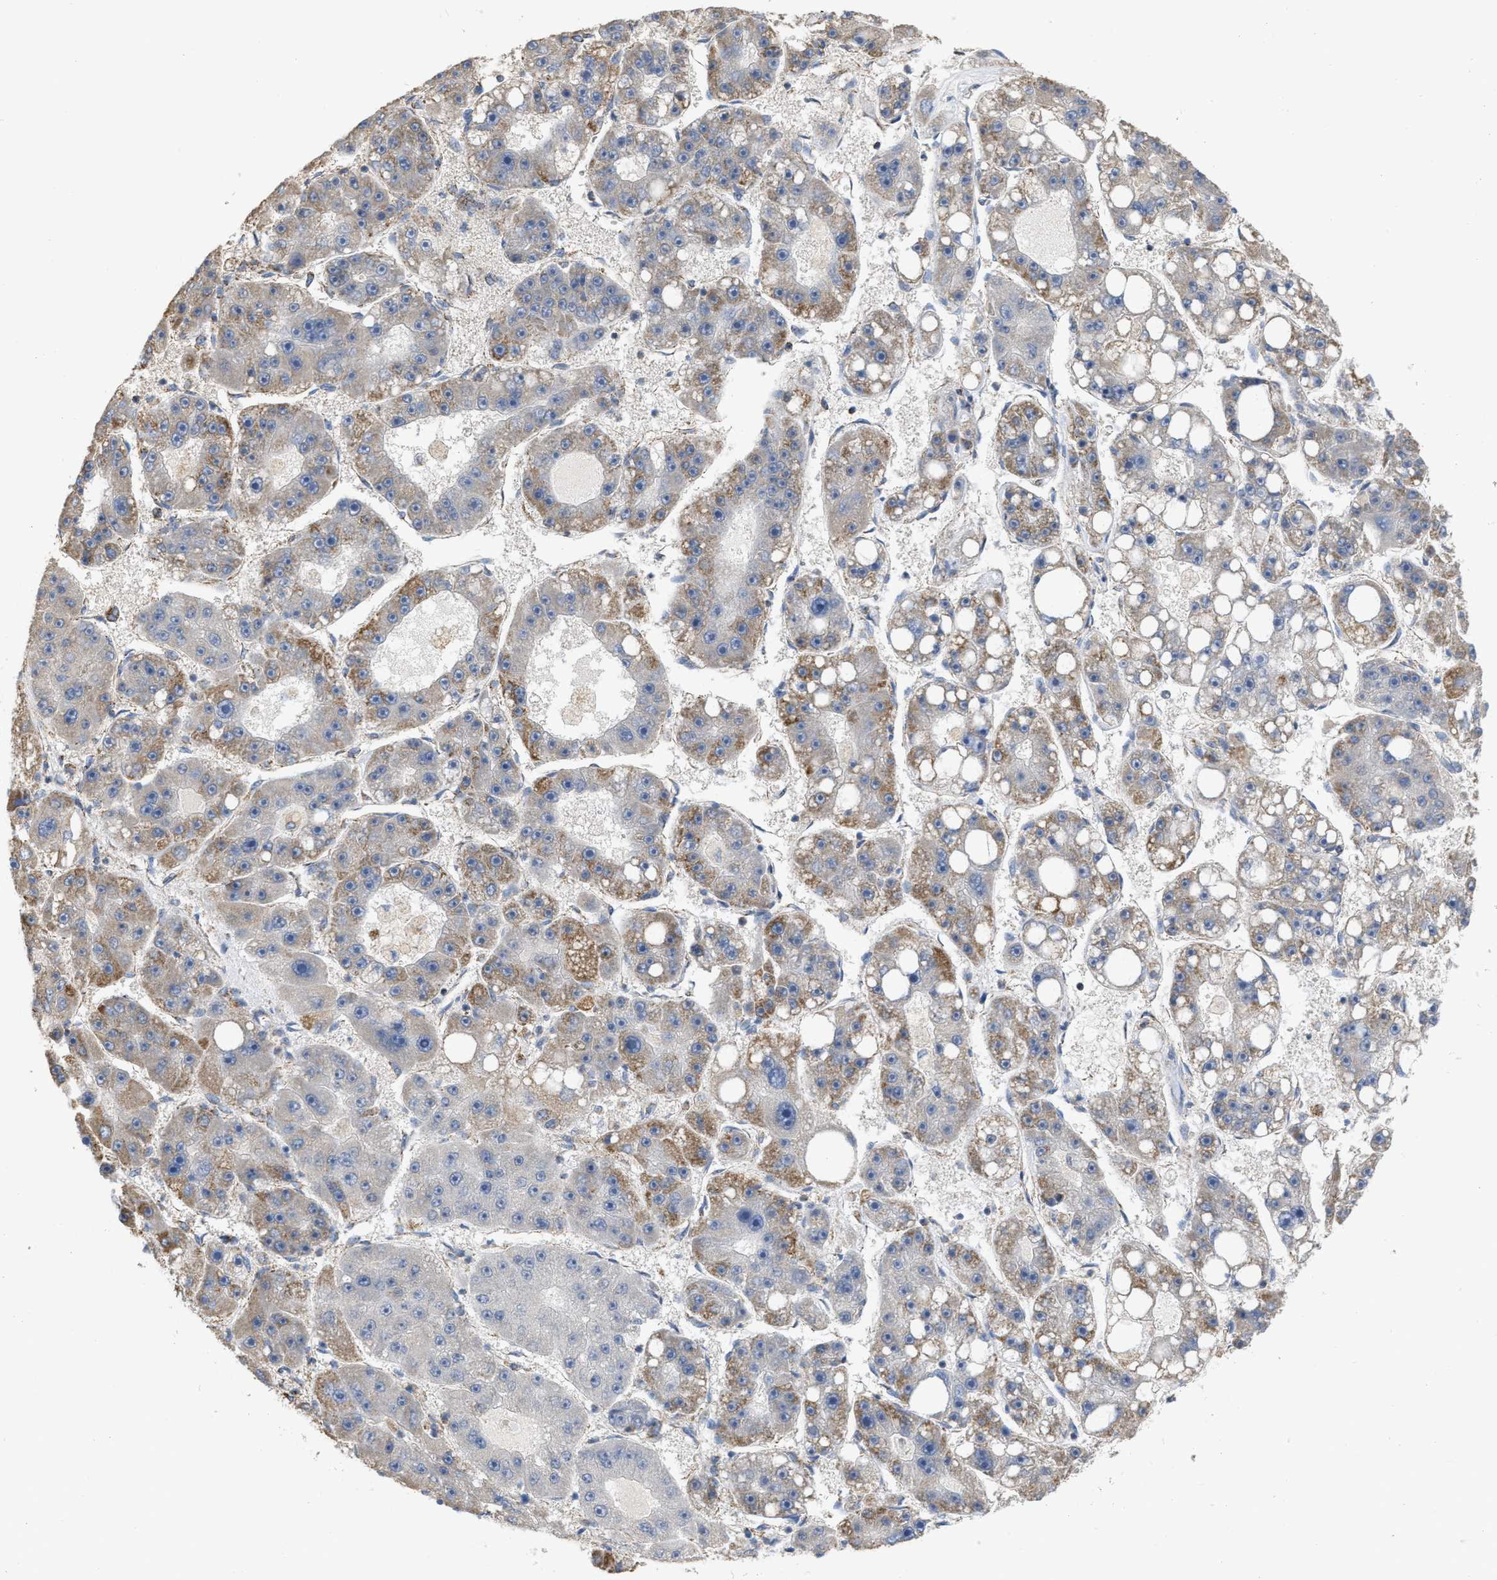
{"staining": {"intensity": "moderate", "quantity": "<25%", "location": "cytoplasmic/membranous"}, "tissue": "liver cancer", "cell_type": "Tumor cells", "image_type": "cancer", "snomed": [{"axis": "morphology", "description": "Carcinoma, Hepatocellular, NOS"}, {"axis": "topography", "description": "Liver"}], "caption": "The image exhibits staining of liver cancer, revealing moderate cytoplasmic/membranous protein positivity (brown color) within tumor cells.", "gene": "CBLB", "patient": {"sex": "female", "age": 61}}